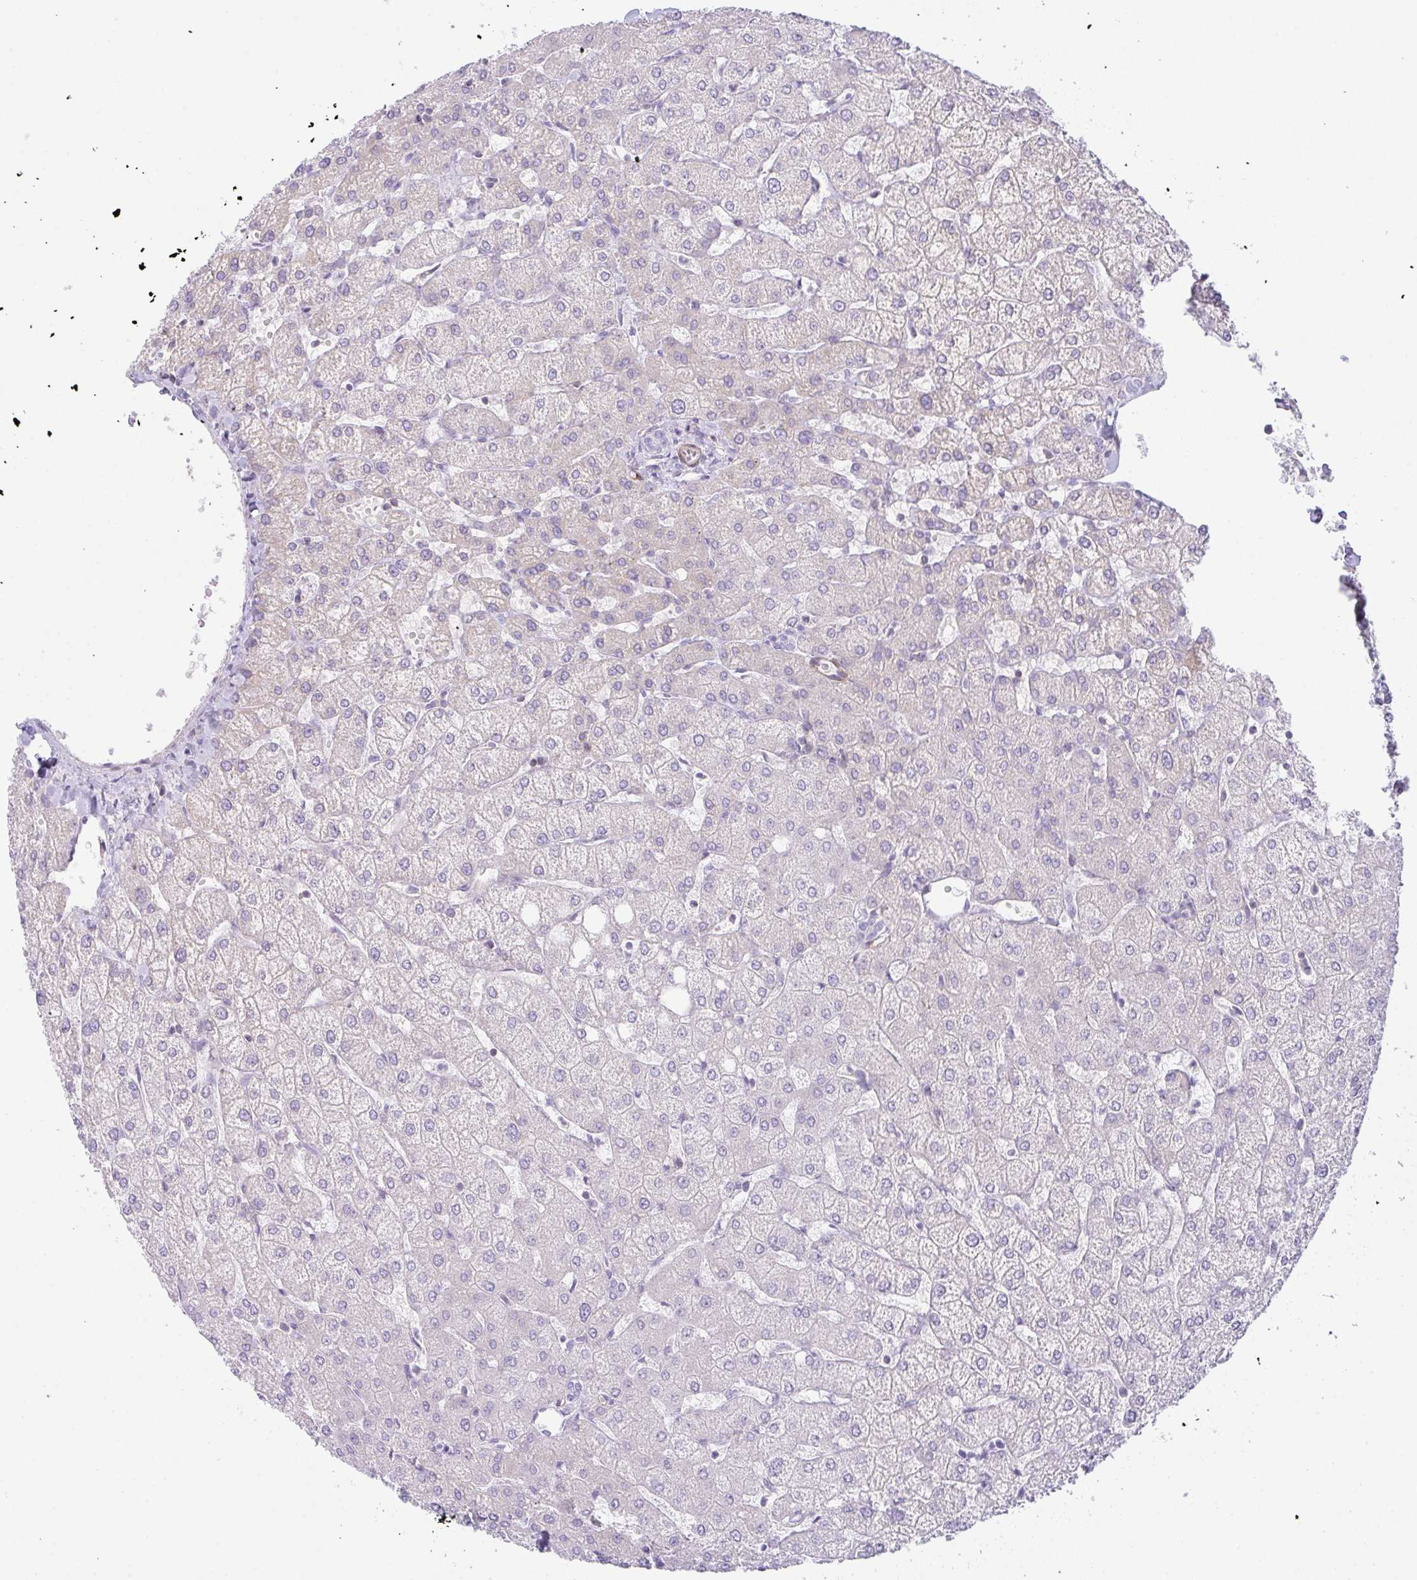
{"staining": {"intensity": "negative", "quantity": "none", "location": "none"}, "tissue": "liver", "cell_type": "Cholangiocytes", "image_type": "normal", "snomed": [{"axis": "morphology", "description": "Normal tissue, NOS"}, {"axis": "topography", "description": "Liver"}], "caption": "Liver stained for a protein using IHC reveals no positivity cholangiocytes.", "gene": "CDRT15", "patient": {"sex": "female", "age": 54}}